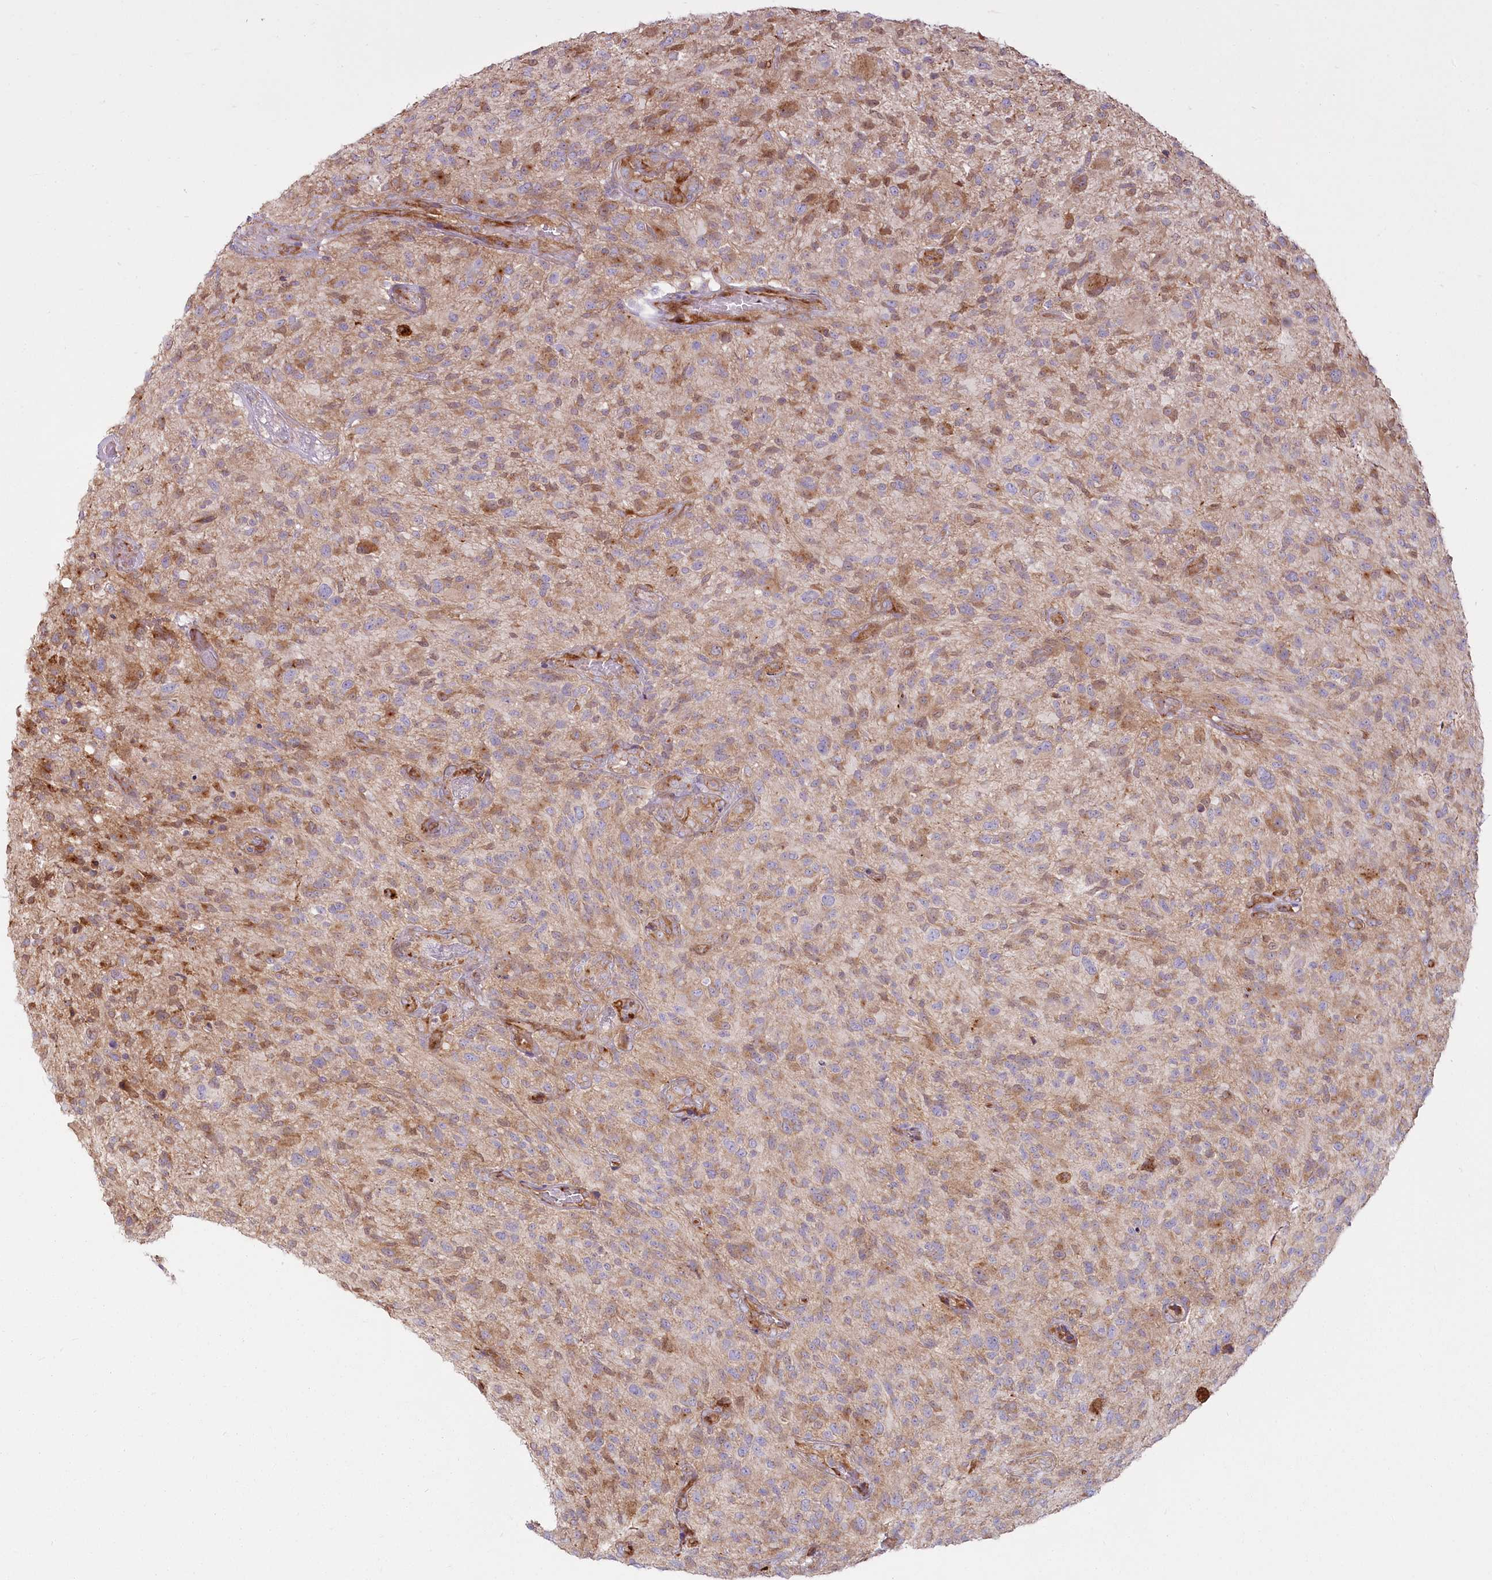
{"staining": {"intensity": "weak", "quantity": "25%-75%", "location": "cytoplasmic/membranous"}, "tissue": "glioma", "cell_type": "Tumor cells", "image_type": "cancer", "snomed": [{"axis": "morphology", "description": "Glioma, malignant, High grade"}, {"axis": "topography", "description": "Brain"}], "caption": "A photomicrograph of human malignant high-grade glioma stained for a protein demonstrates weak cytoplasmic/membranous brown staining in tumor cells.", "gene": "HARS2", "patient": {"sex": "male", "age": 47}}